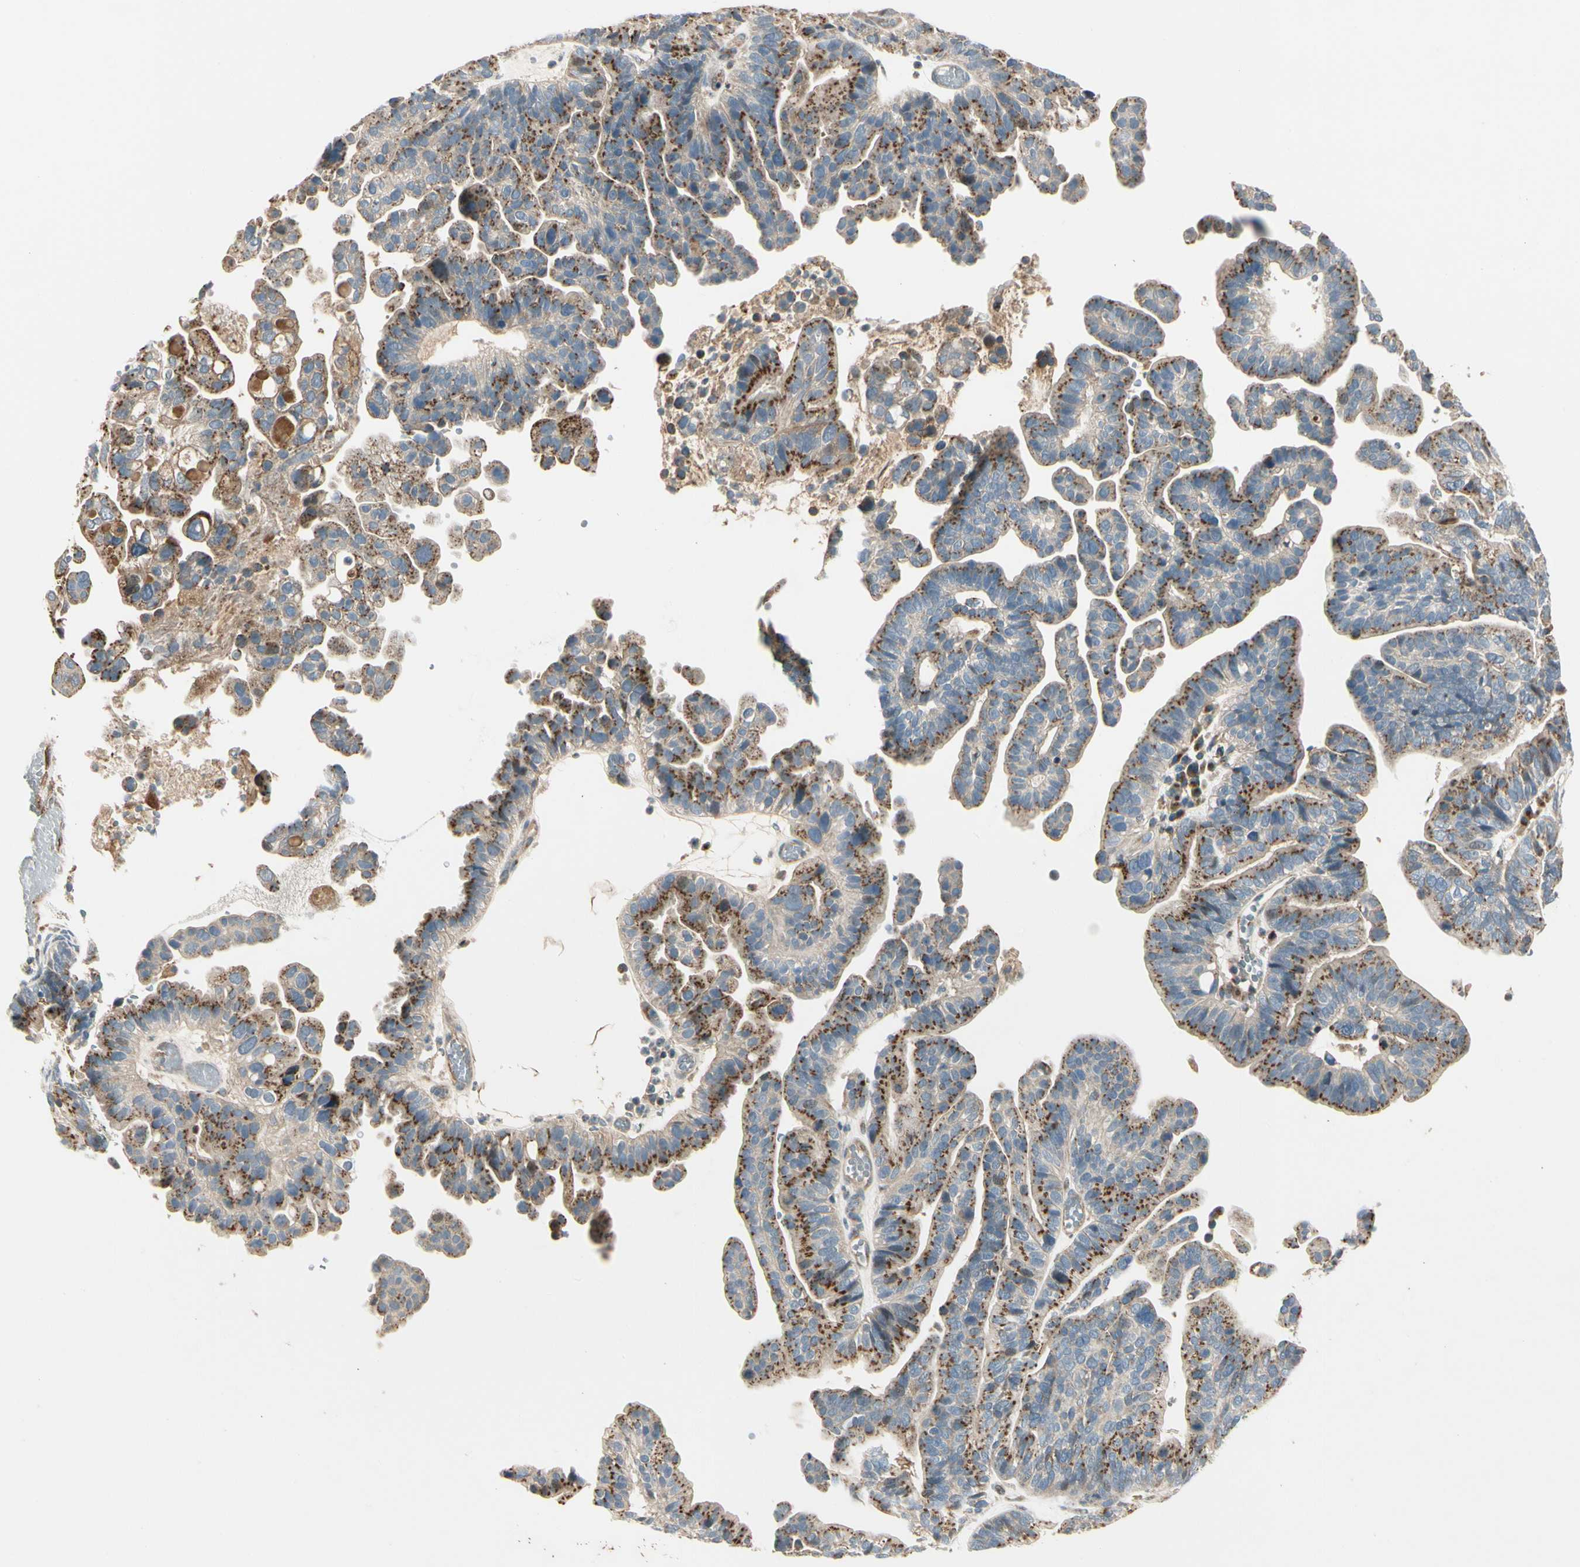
{"staining": {"intensity": "strong", "quantity": ">75%", "location": "cytoplasmic/membranous"}, "tissue": "ovarian cancer", "cell_type": "Tumor cells", "image_type": "cancer", "snomed": [{"axis": "morphology", "description": "Cystadenocarcinoma, serous, NOS"}, {"axis": "topography", "description": "Ovary"}], "caption": "About >75% of tumor cells in serous cystadenocarcinoma (ovarian) exhibit strong cytoplasmic/membranous protein expression as visualized by brown immunohistochemical staining.", "gene": "ABCA3", "patient": {"sex": "female", "age": 56}}